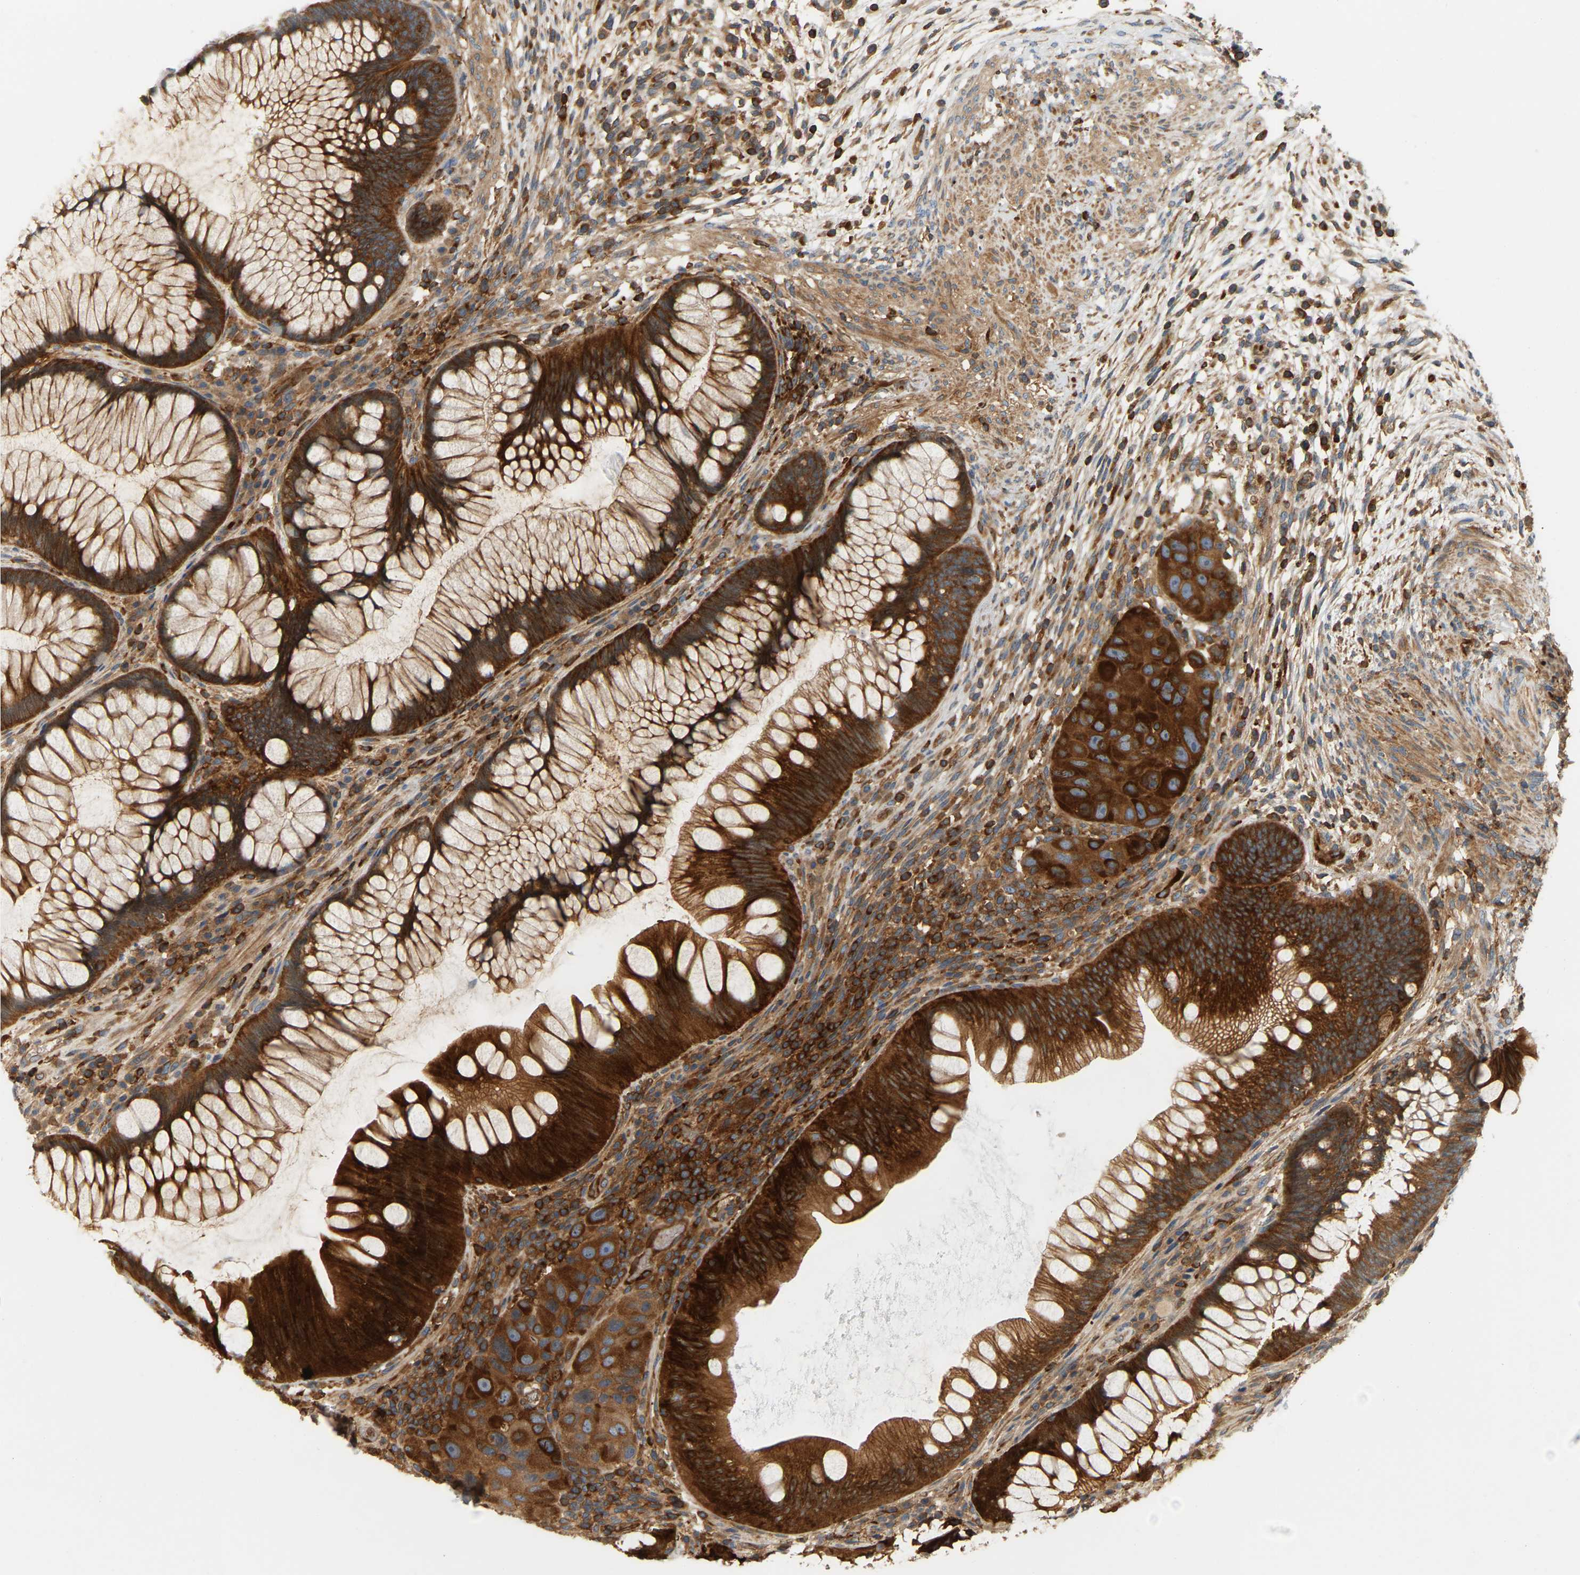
{"staining": {"intensity": "strong", "quantity": ">75%", "location": "cytoplasmic/membranous"}, "tissue": "rectum", "cell_type": "Glandular cells", "image_type": "normal", "snomed": [{"axis": "morphology", "description": "Normal tissue, NOS"}, {"axis": "topography", "description": "Rectum"}], "caption": "Strong cytoplasmic/membranous expression for a protein is seen in about >75% of glandular cells of unremarkable rectum using immunohistochemistry (IHC).", "gene": "AKAP13", "patient": {"sex": "male", "age": 51}}